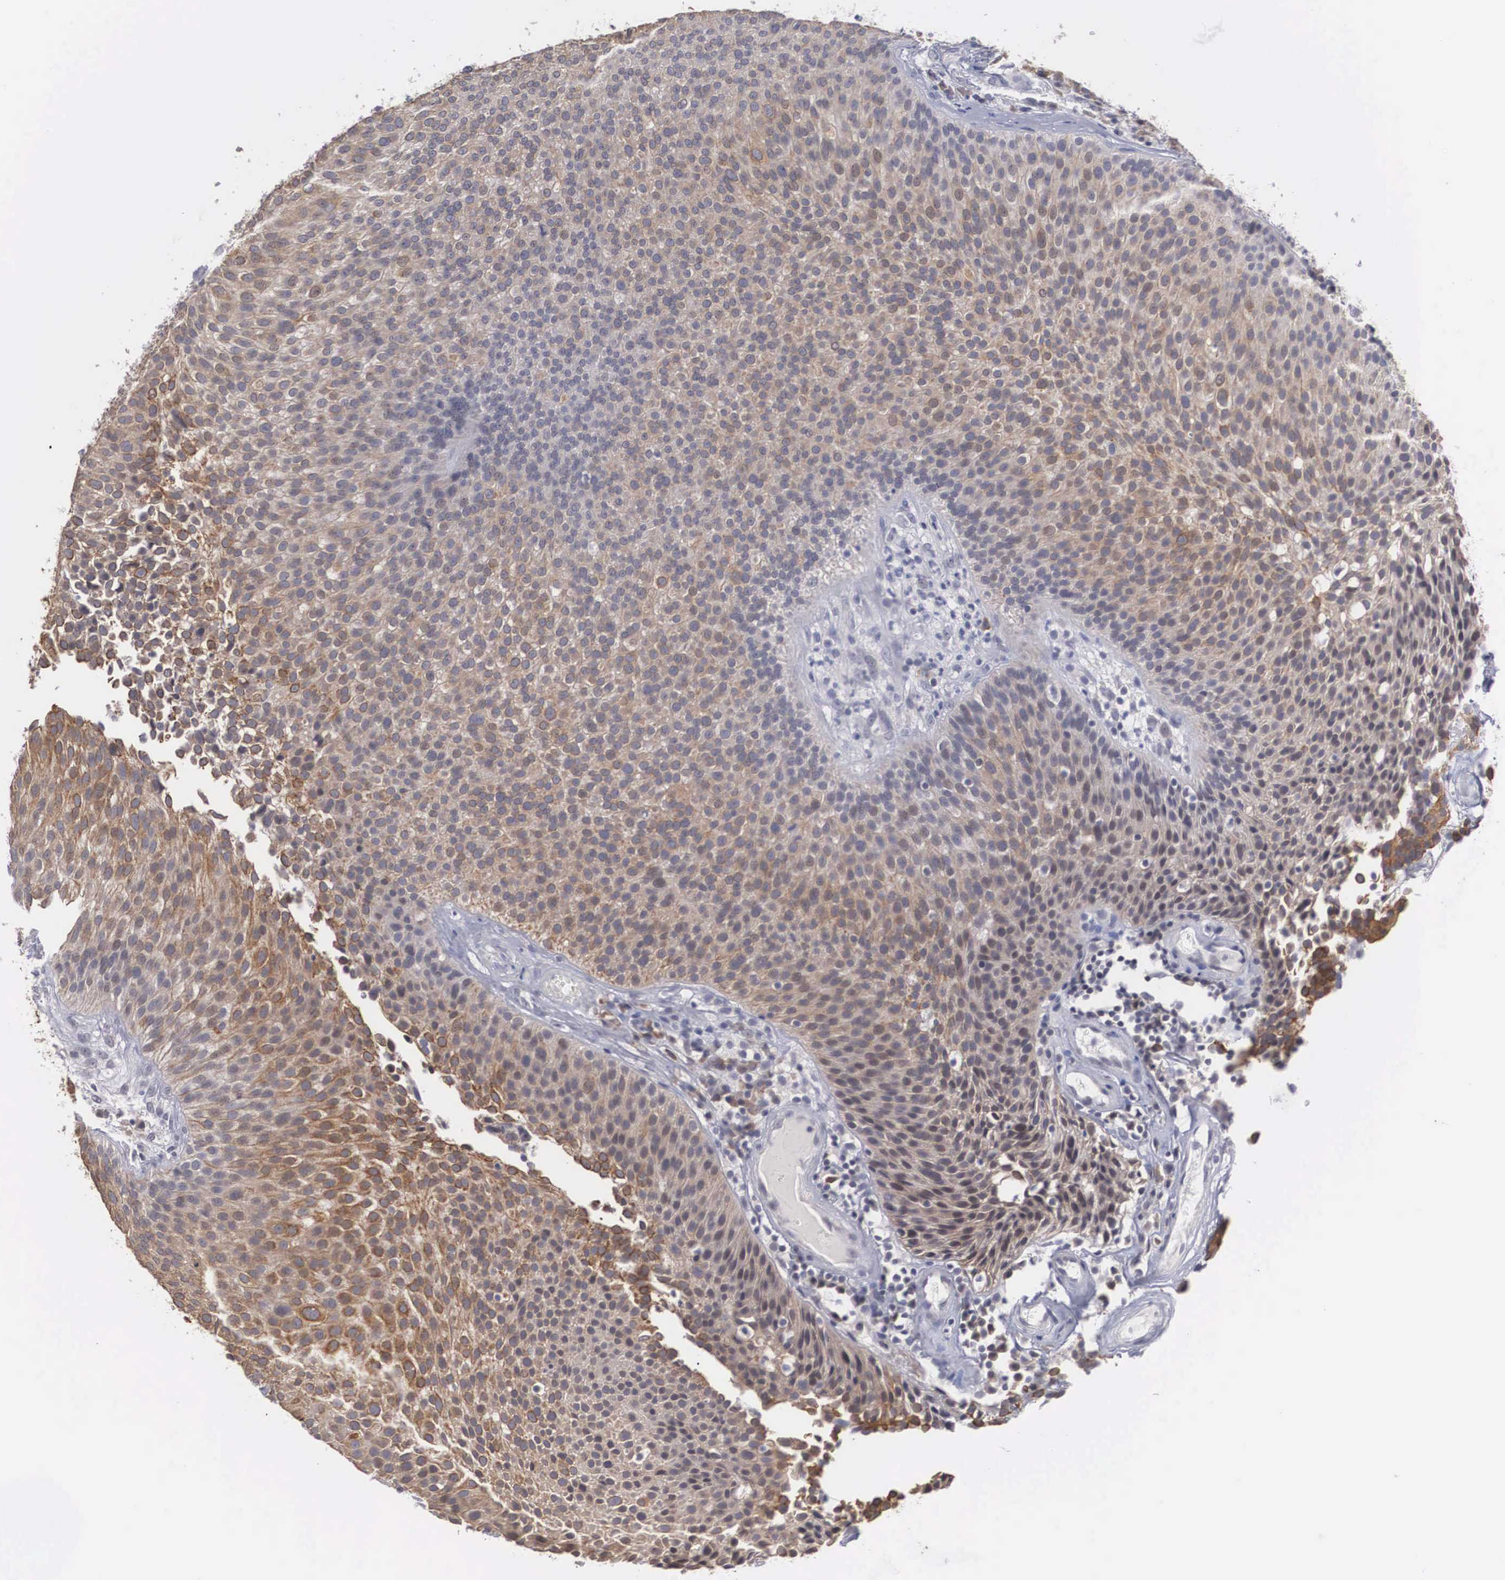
{"staining": {"intensity": "moderate", "quantity": "25%-75%", "location": "cytoplasmic/membranous"}, "tissue": "urothelial cancer", "cell_type": "Tumor cells", "image_type": "cancer", "snomed": [{"axis": "morphology", "description": "Urothelial carcinoma, Low grade"}, {"axis": "topography", "description": "Urinary bladder"}], "caption": "About 25%-75% of tumor cells in human urothelial cancer exhibit moderate cytoplasmic/membranous protein positivity as visualized by brown immunohistochemical staining.", "gene": "WDR89", "patient": {"sex": "male", "age": 85}}